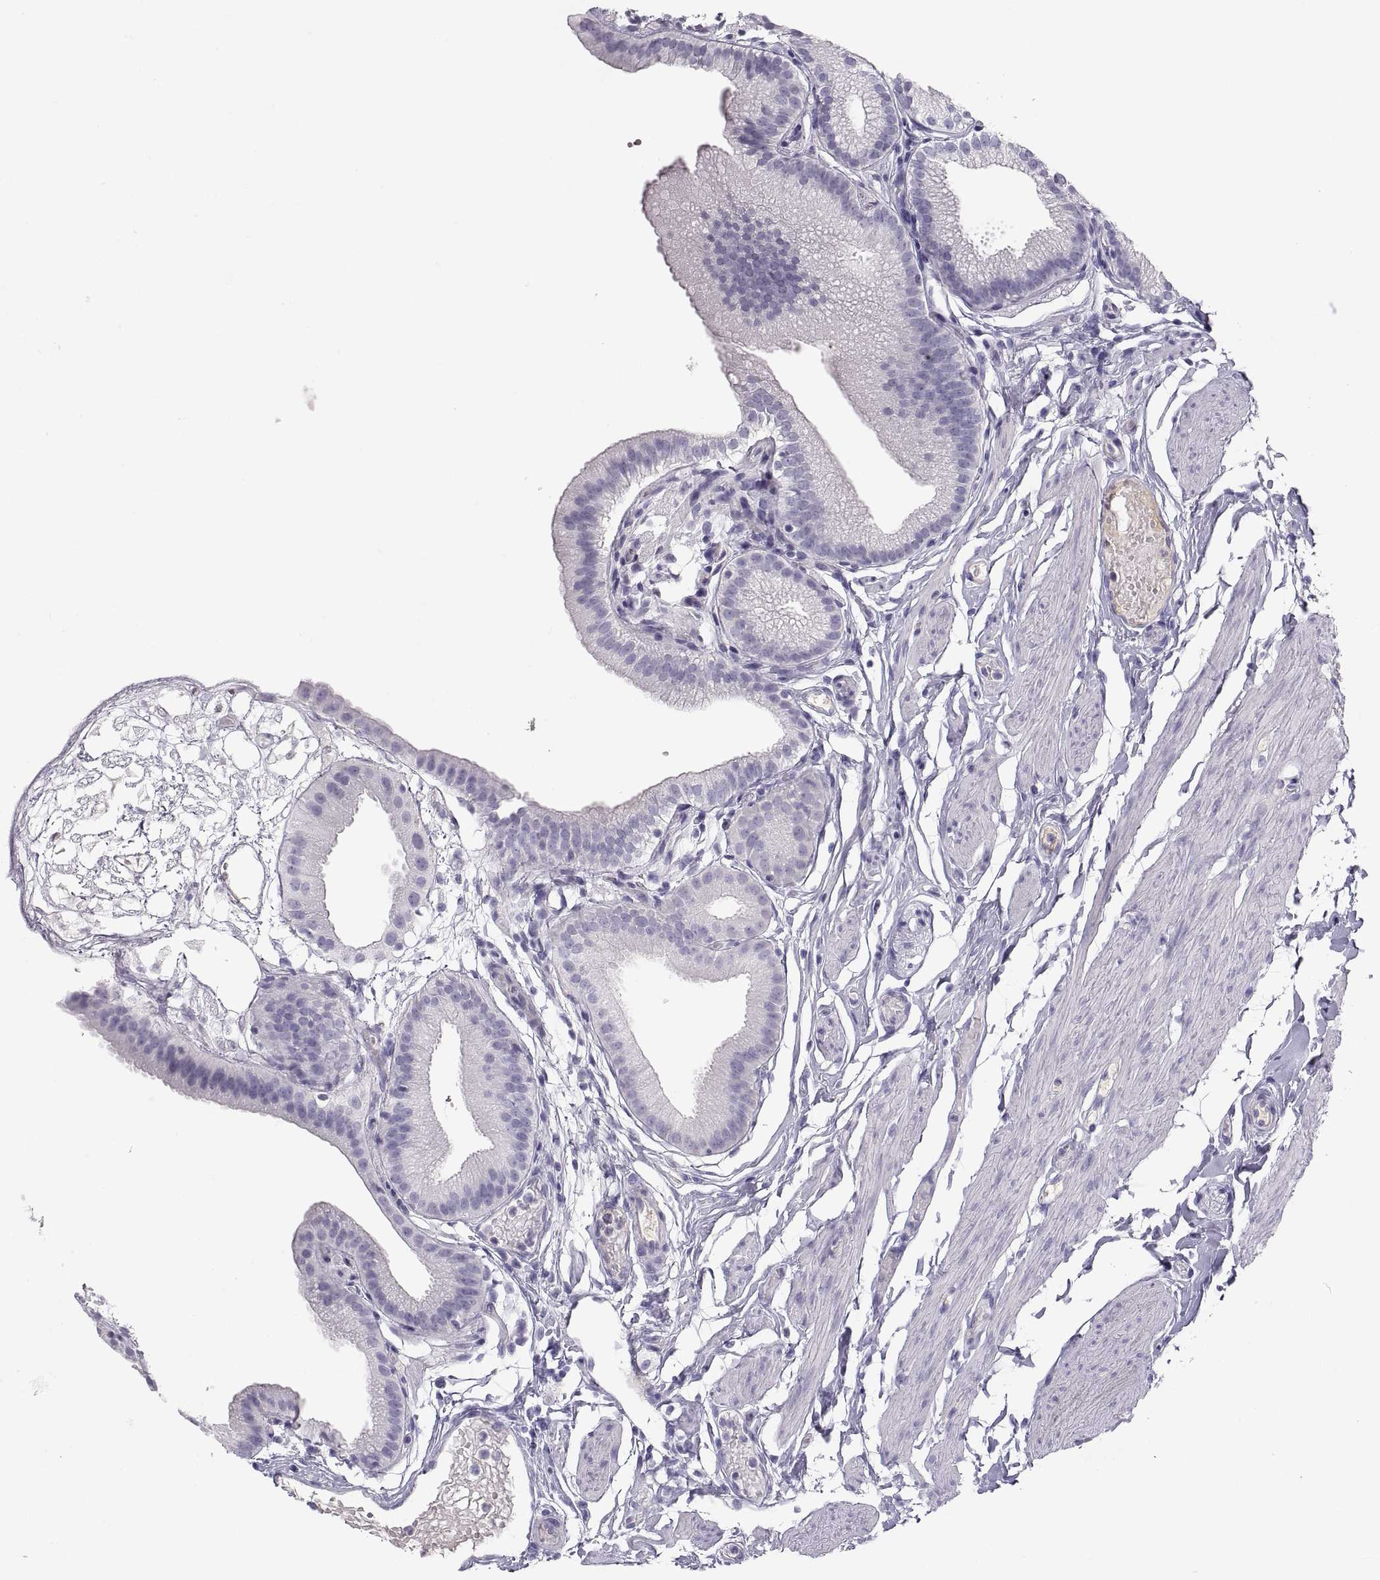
{"staining": {"intensity": "negative", "quantity": "none", "location": "none"}, "tissue": "gallbladder", "cell_type": "Glandular cells", "image_type": "normal", "snomed": [{"axis": "morphology", "description": "Normal tissue, NOS"}, {"axis": "topography", "description": "Gallbladder"}], "caption": "The photomicrograph displays no significant expression in glandular cells of gallbladder. (Immunohistochemistry (ihc), brightfield microscopy, high magnification).", "gene": "MAGEB2", "patient": {"sex": "female", "age": 45}}